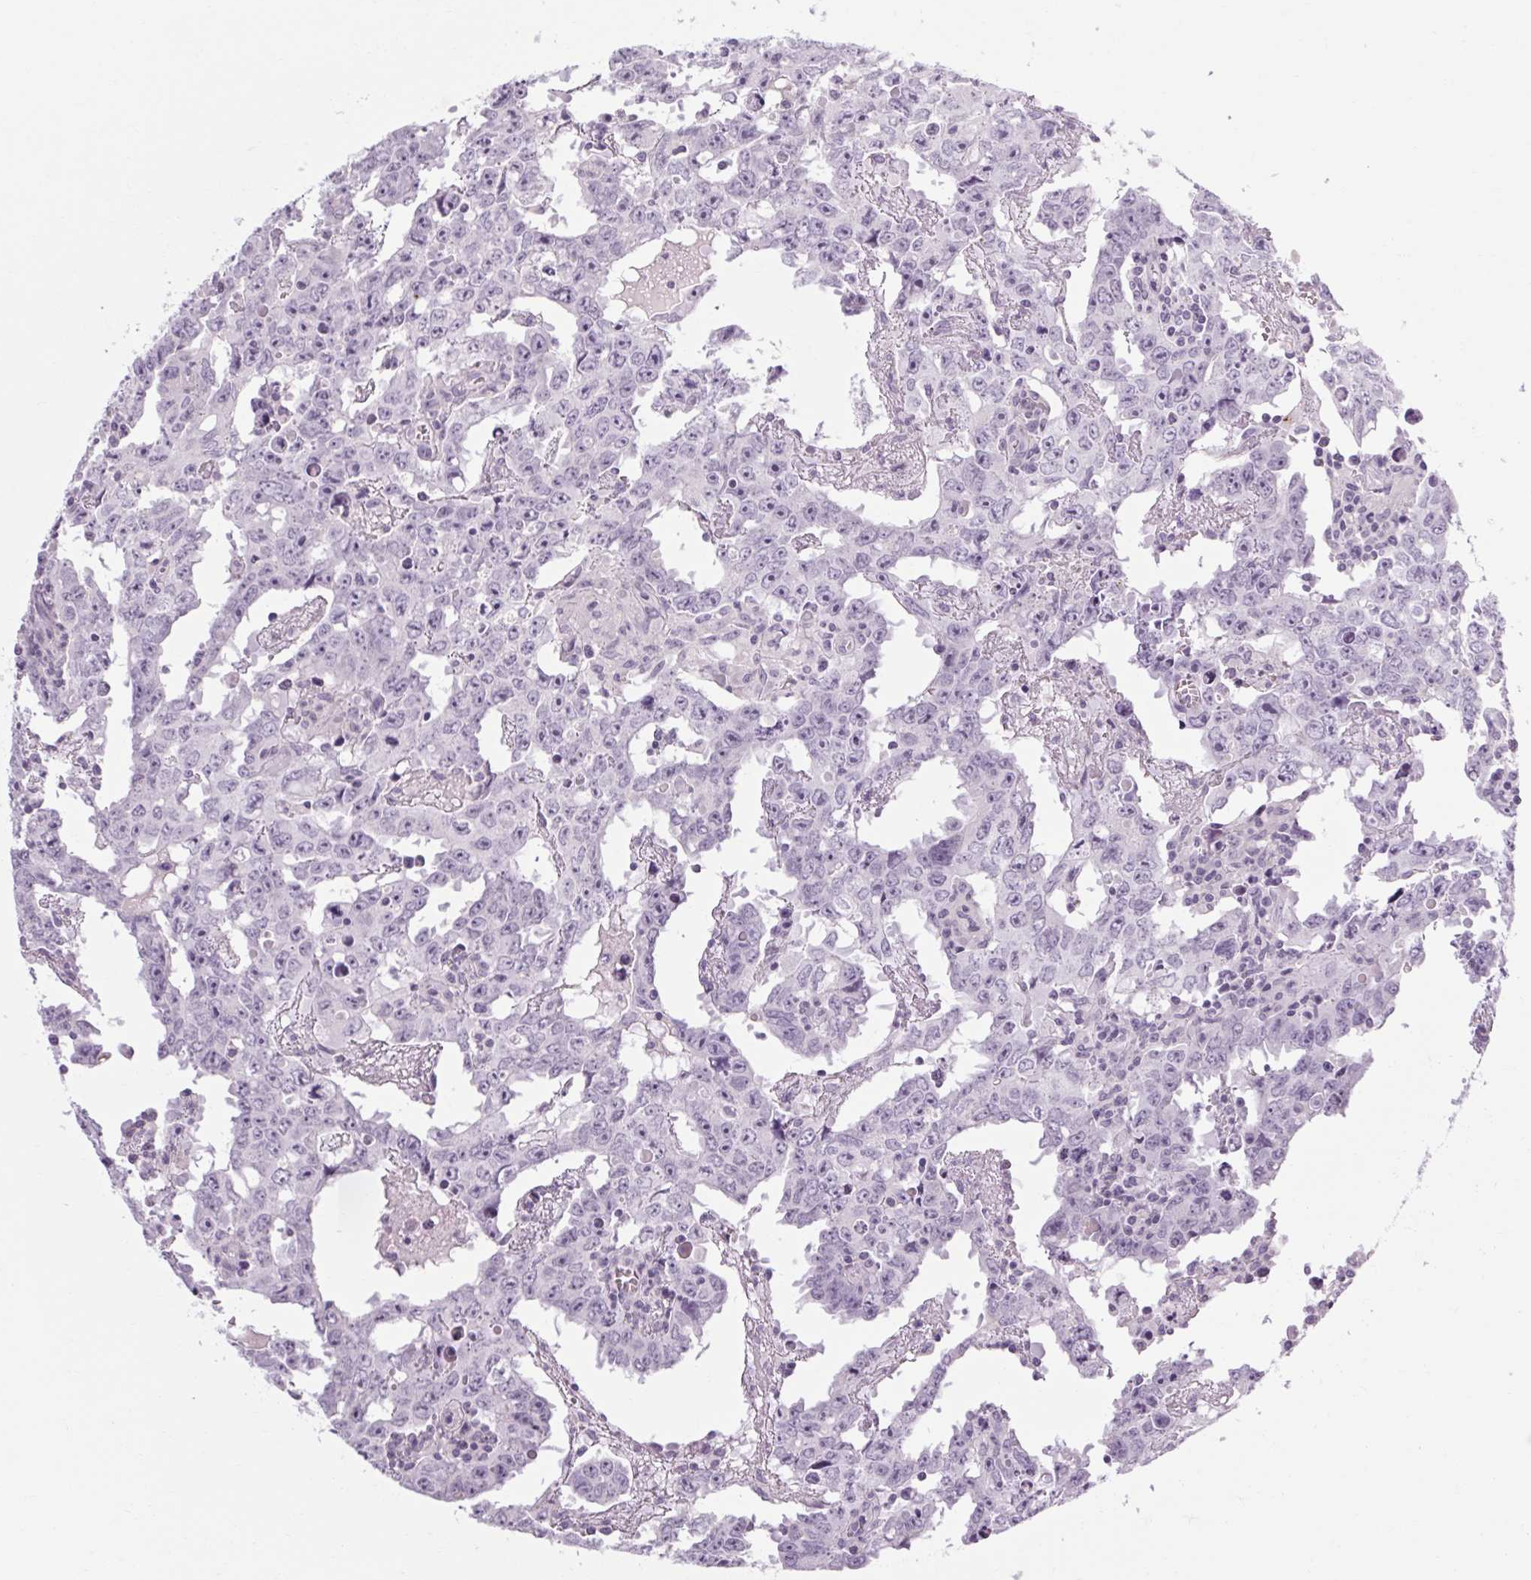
{"staining": {"intensity": "negative", "quantity": "none", "location": "none"}, "tissue": "testis cancer", "cell_type": "Tumor cells", "image_type": "cancer", "snomed": [{"axis": "morphology", "description": "Carcinoma, Embryonal, NOS"}, {"axis": "topography", "description": "Testis"}], "caption": "This photomicrograph is of testis embryonal carcinoma stained with immunohistochemistry (IHC) to label a protein in brown with the nuclei are counter-stained blue. There is no positivity in tumor cells. The staining was performed using DAB to visualize the protein expression in brown, while the nuclei were stained in blue with hematoxylin (Magnification: 20x).", "gene": "POMC", "patient": {"sex": "male", "age": 22}}